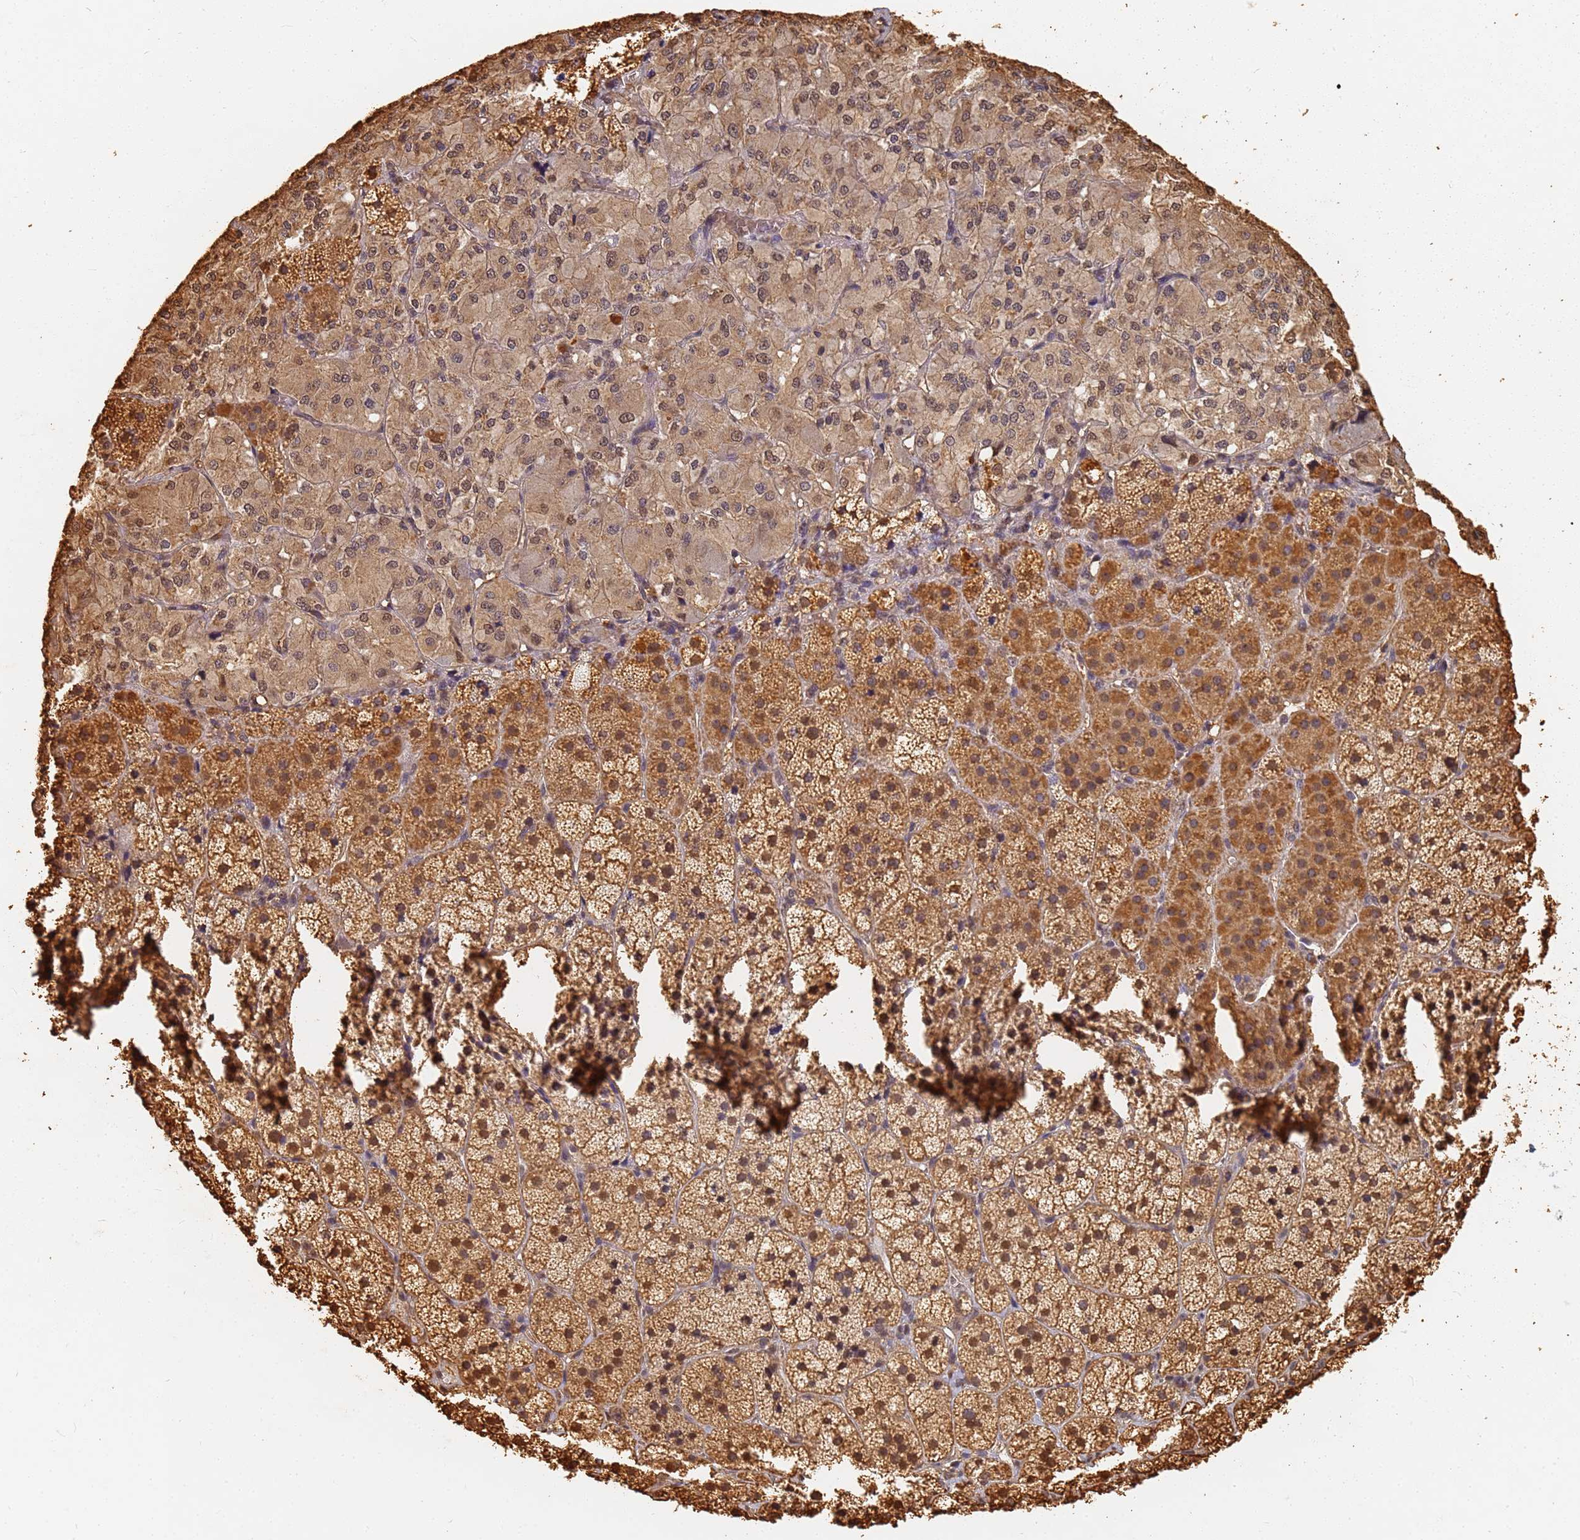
{"staining": {"intensity": "moderate", "quantity": ">75%", "location": "cytoplasmic/membranous,nuclear"}, "tissue": "adrenal gland", "cell_type": "Glandular cells", "image_type": "normal", "snomed": [{"axis": "morphology", "description": "Normal tissue, NOS"}, {"axis": "topography", "description": "Adrenal gland"}], "caption": "IHC (DAB (3,3'-diaminobenzidine)) staining of benign human adrenal gland displays moderate cytoplasmic/membranous,nuclear protein expression in approximately >75% of glandular cells. (Stains: DAB (3,3'-diaminobenzidine) in brown, nuclei in blue, Microscopy: brightfield microscopy at high magnification).", "gene": "JAK2", "patient": {"sex": "female", "age": 44}}